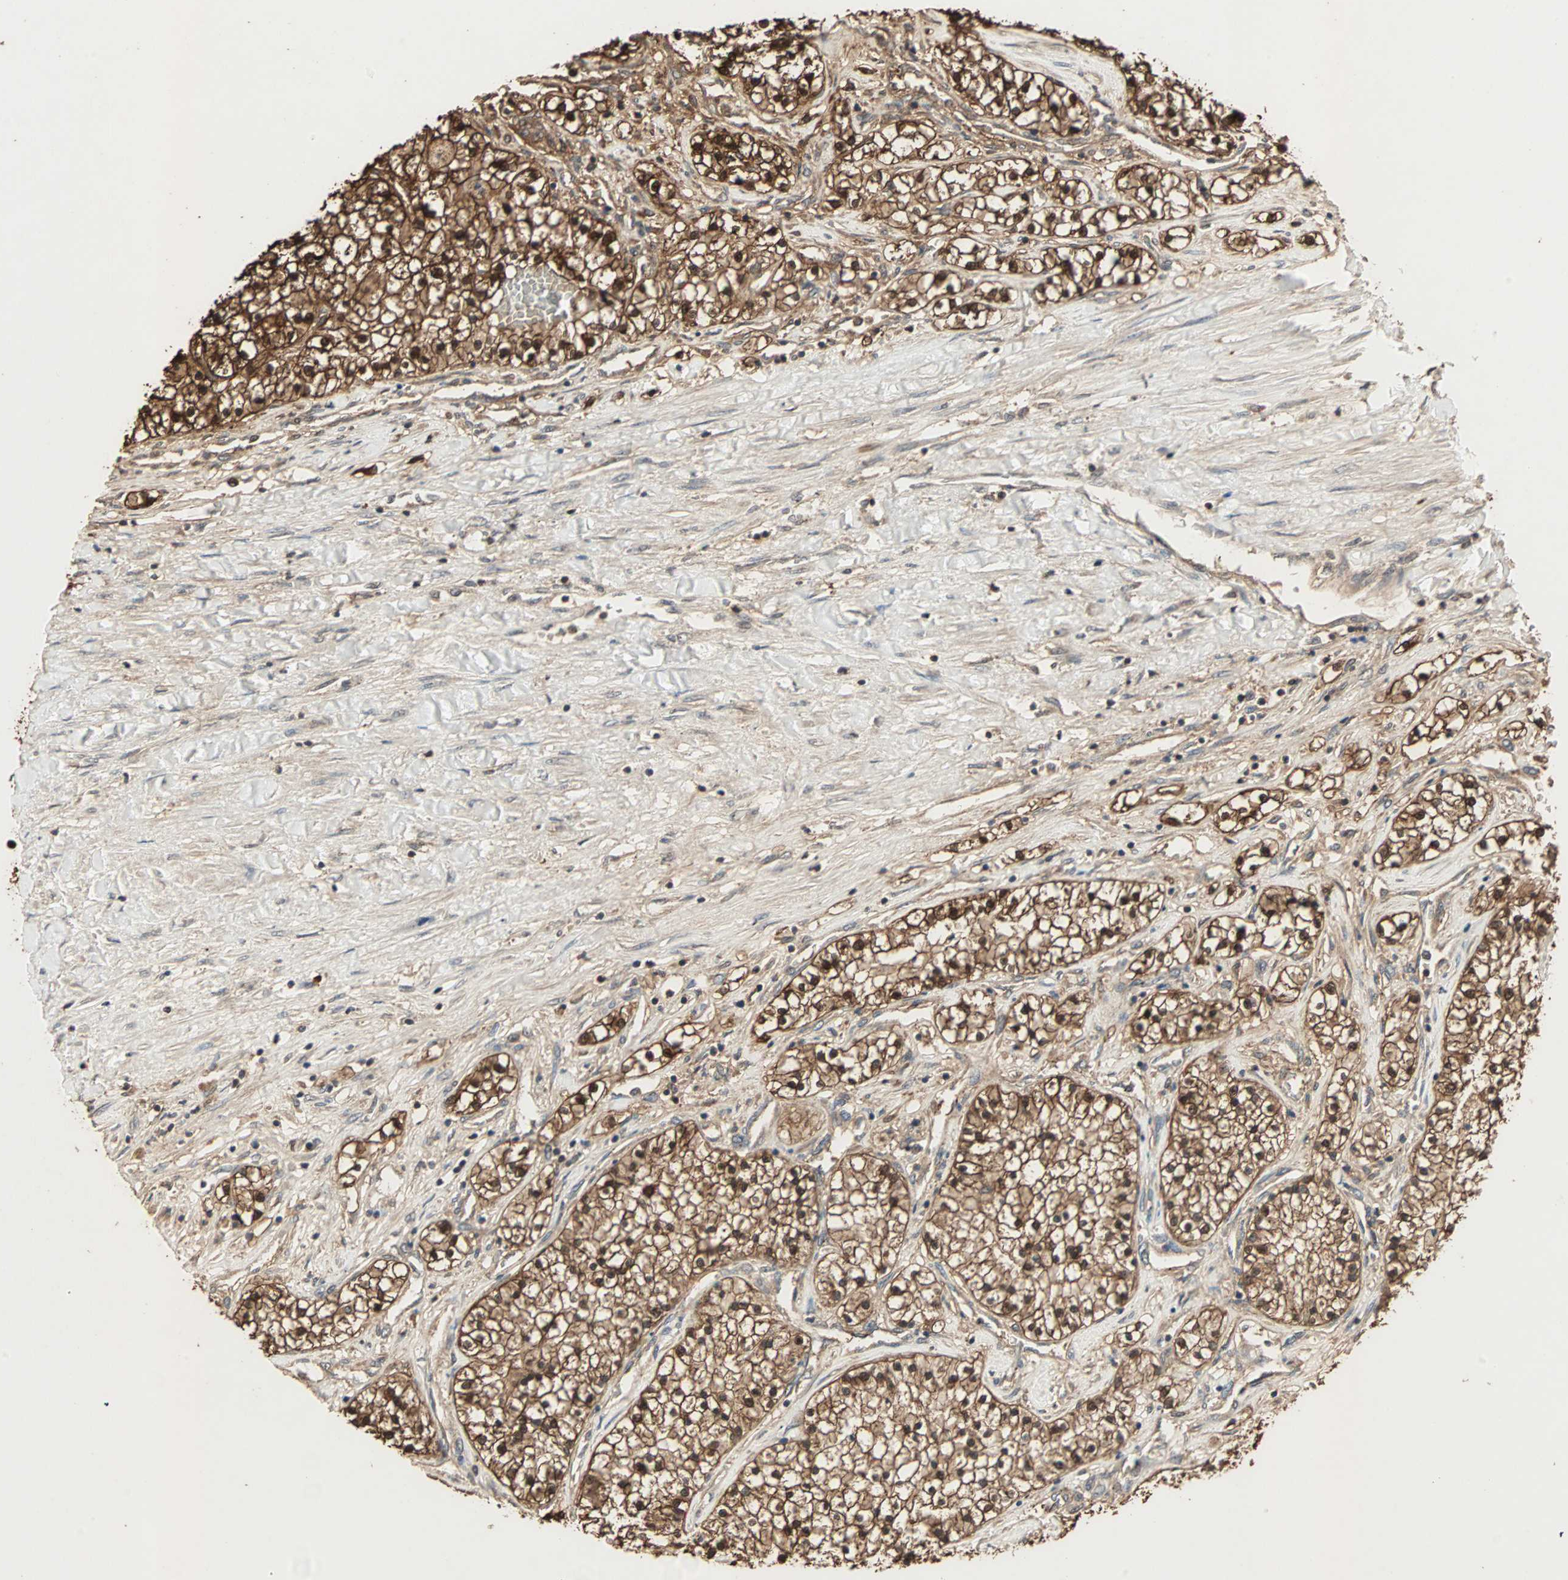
{"staining": {"intensity": "strong", "quantity": ">75%", "location": "cytoplasmic/membranous,nuclear"}, "tissue": "renal cancer", "cell_type": "Tumor cells", "image_type": "cancer", "snomed": [{"axis": "morphology", "description": "Adenocarcinoma, NOS"}, {"axis": "topography", "description": "Kidney"}], "caption": "The immunohistochemical stain highlights strong cytoplasmic/membranous and nuclear expression in tumor cells of renal cancer tissue.", "gene": "DRG2", "patient": {"sex": "male", "age": 68}}